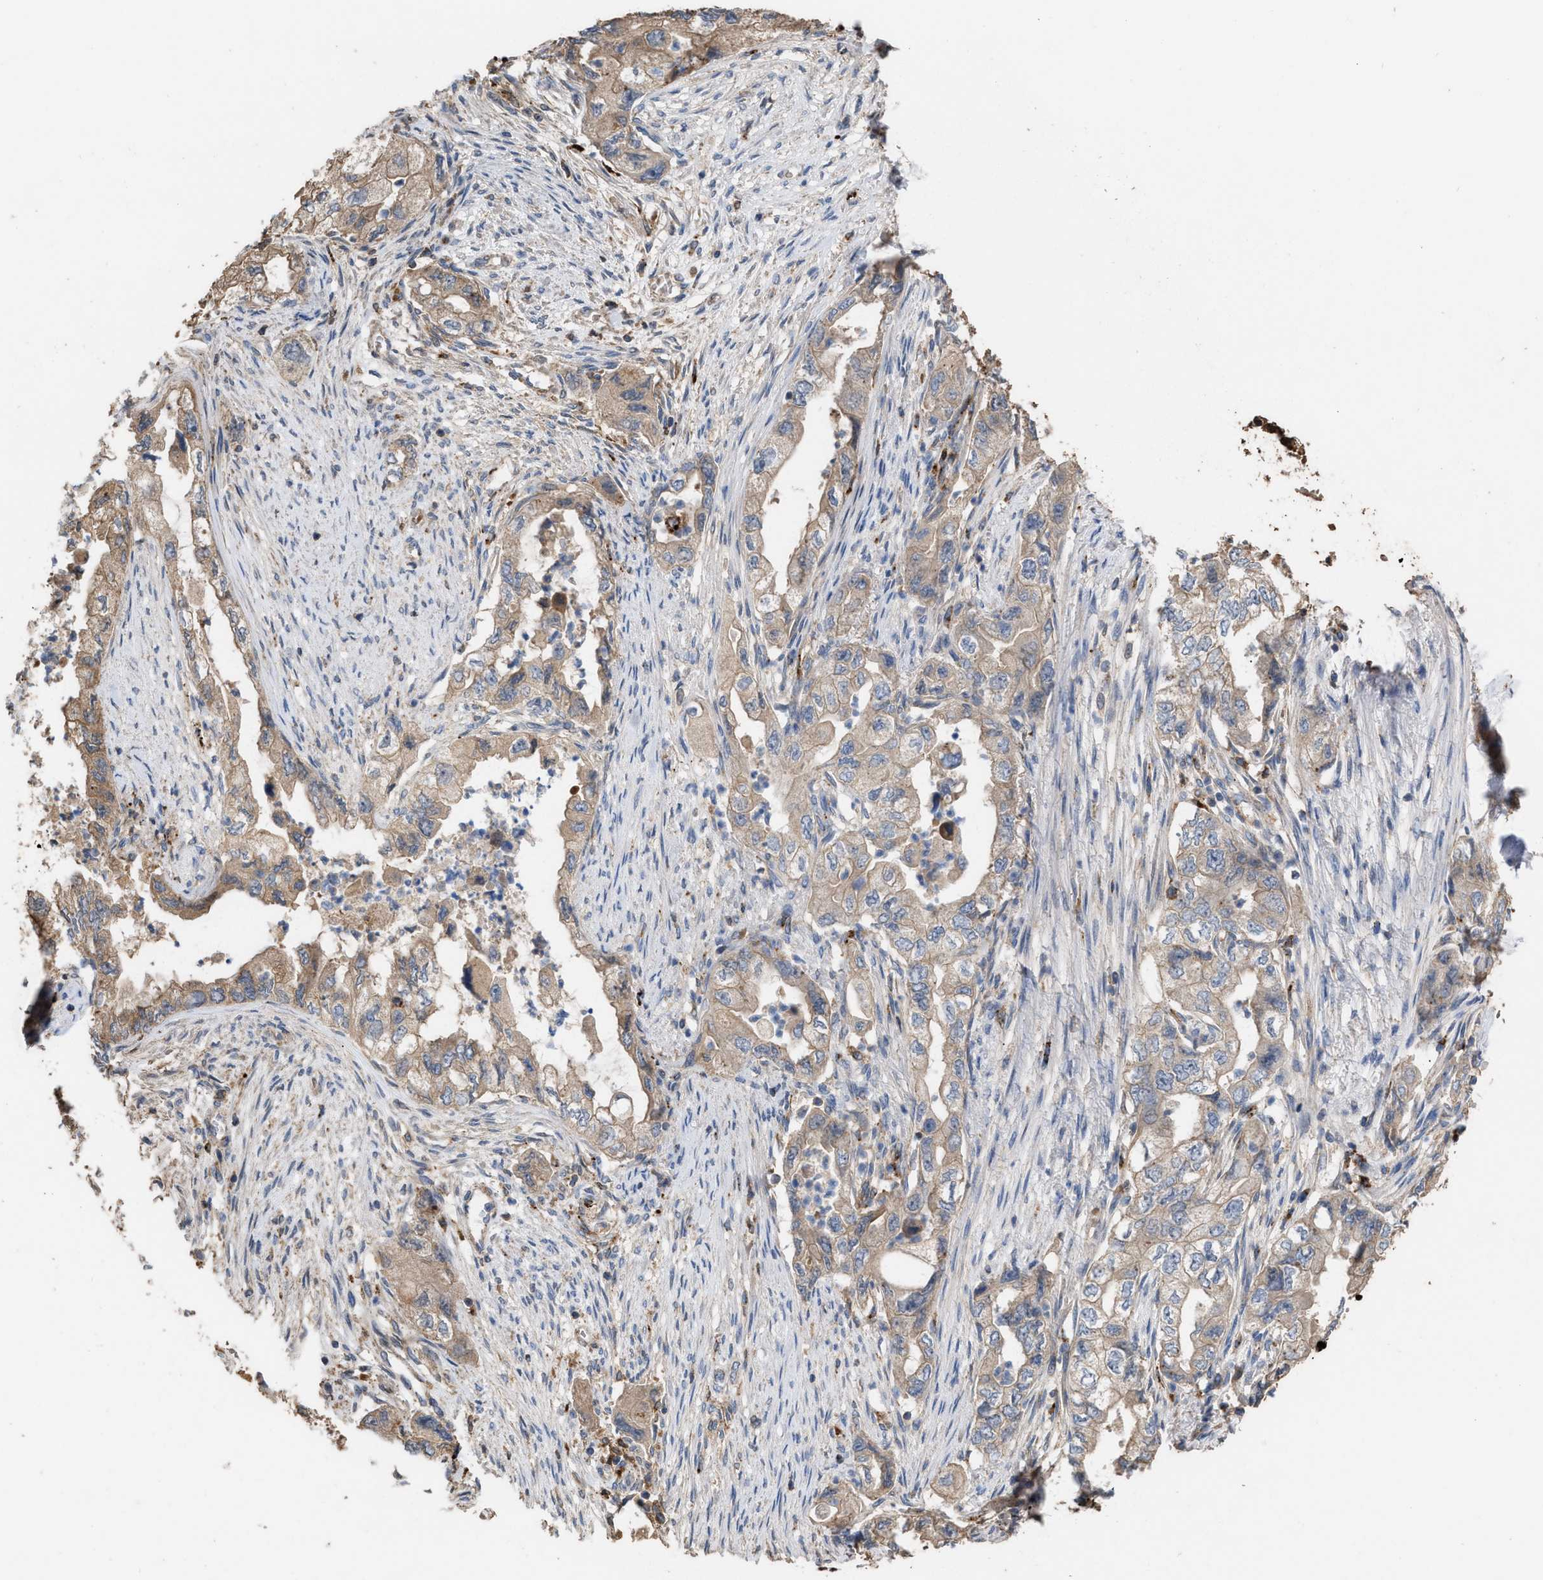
{"staining": {"intensity": "weak", "quantity": ">75%", "location": "cytoplasmic/membranous"}, "tissue": "pancreatic cancer", "cell_type": "Tumor cells", "image_type": "cancer", "snomed": [{"axis": "morphology", "description": "Adenocarcinoma, NOS"}, {"axis": "topography", "description": "Pancreas"}], "caption": "Immunohistochemistry (IHC) histopathology image of neoplastic tissue: human pancreatic cancer (adenocarcinoma) stained using immunohistochemistry displays low levels of weak protein expression localized specifically in the cytoplasmic/membranous of tumor cells, appearing as a cytoplasmic/membranous brown color.", "gene": "ELMO3", "patient": {"sex": "female", "age": 73}}